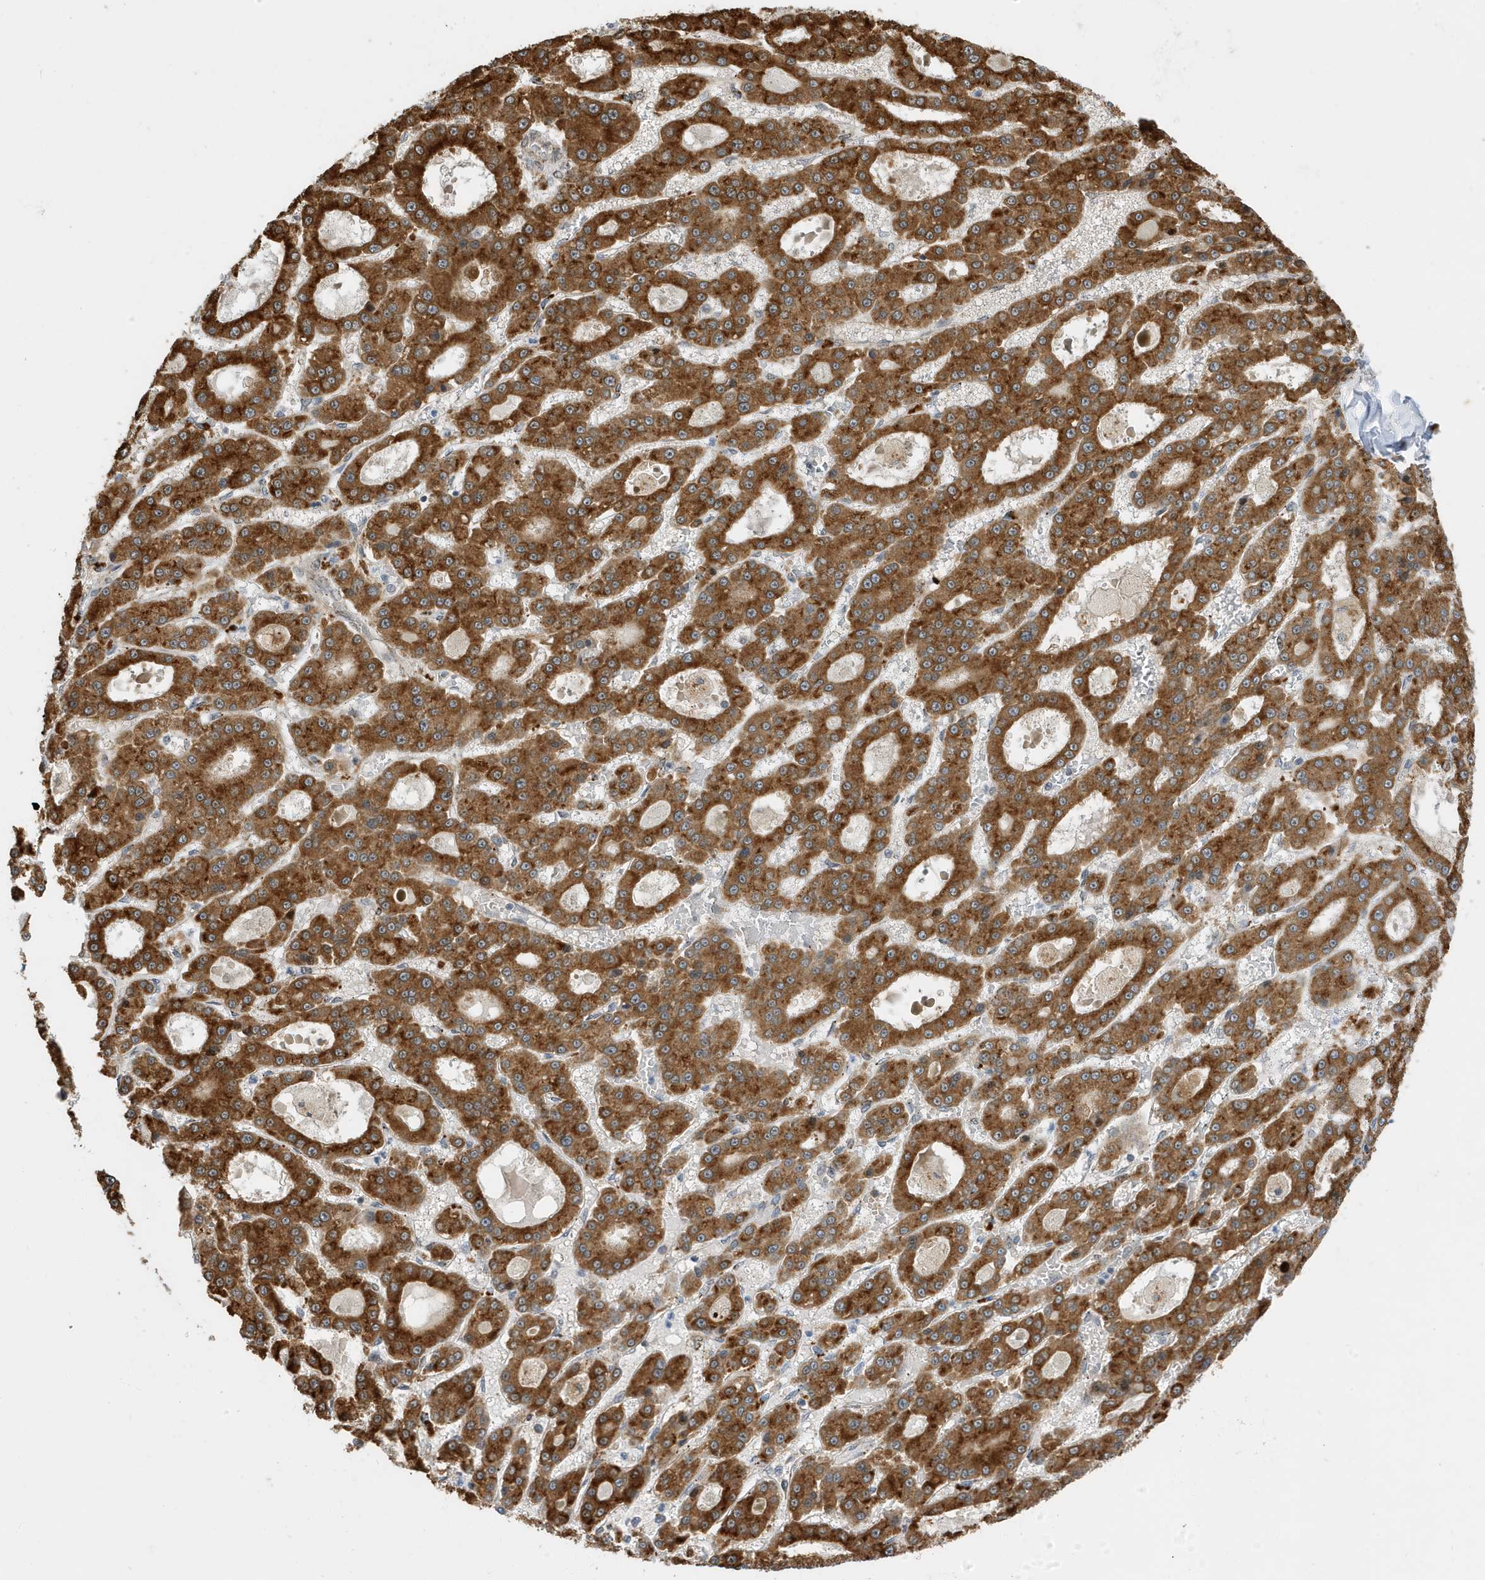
{"staining": {"intensity": "strong", "quantity": ">75%", "location": "cytoplasmic/membranous"}, "tissue": "liver cancer", "cell_type": "Tumor cells", "image_type": "cancer", "snomed": [{"axis": "morphology", "description": "Carcinoma, Hepatocellular, NOS"}, {"axis": "topography", "description": "Liver"}], "caption": "There is high levels of strong cytoplasmic/membranous expression in tumor cells of liver hepatocellular carcinoma, as demonstrated by immunohistochemical staining (brown color).", "gene": "ZNF507", "patient": {"sex": "male", "age": 70}}